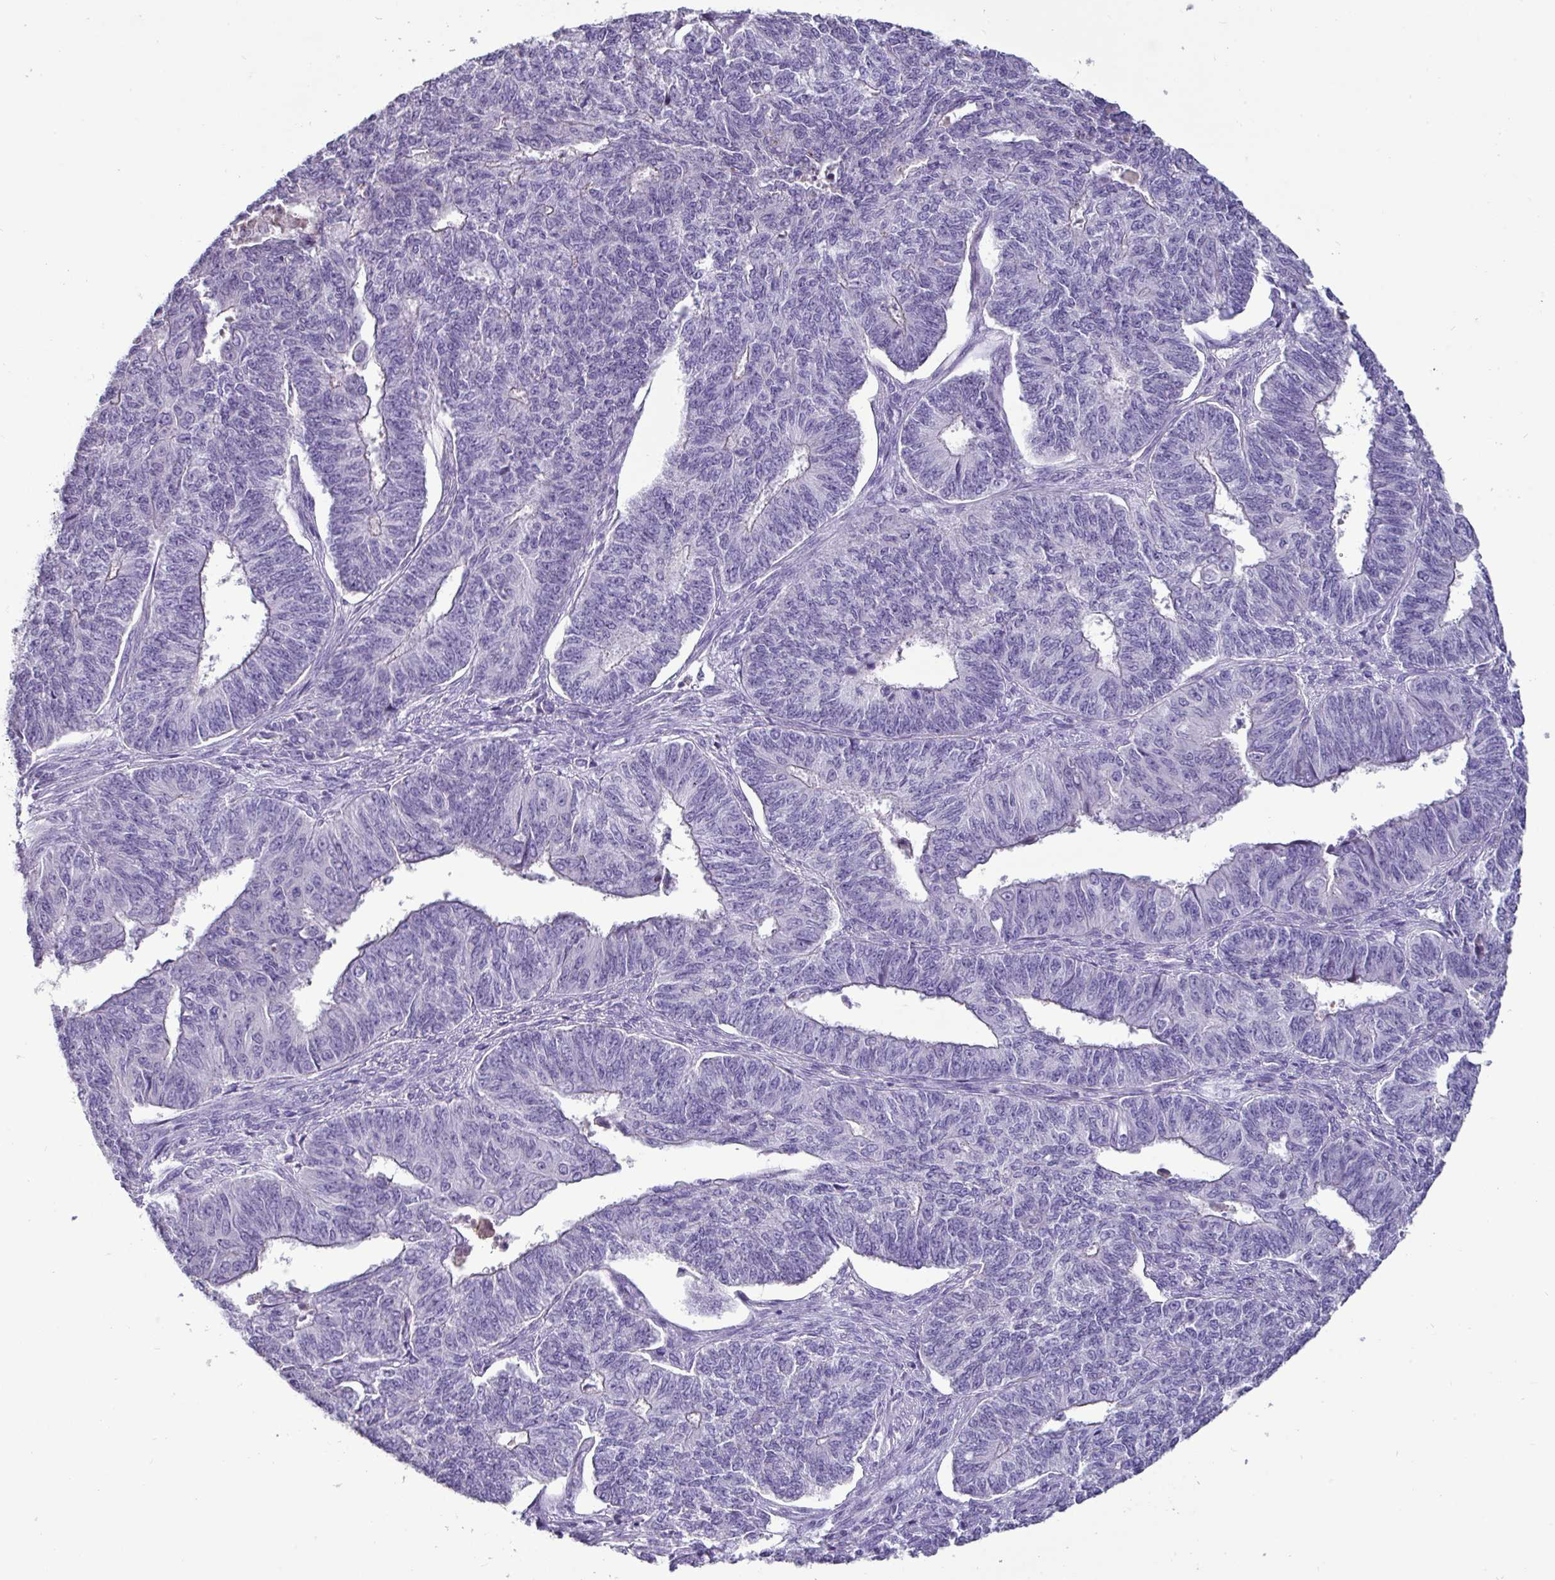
{"staining": {"intensity": "negative", "quantity": "none", "location": "none"}, "tissue": "endometrial cancer", "cell_type": "Tumor cells", "image_type": "cancer", "snomed": [{"axis": "morphology", "description": "Adenocarcinoma, NOS"}, {"axis": "topography", "description": "Endometrium"}], "caption": "Protein analysis of endometrial adenocarcinoma demonstrates no significant staining in tumor cells.", "gene": "GSTA3", "patient": {"sex": "female", "age": 32}}